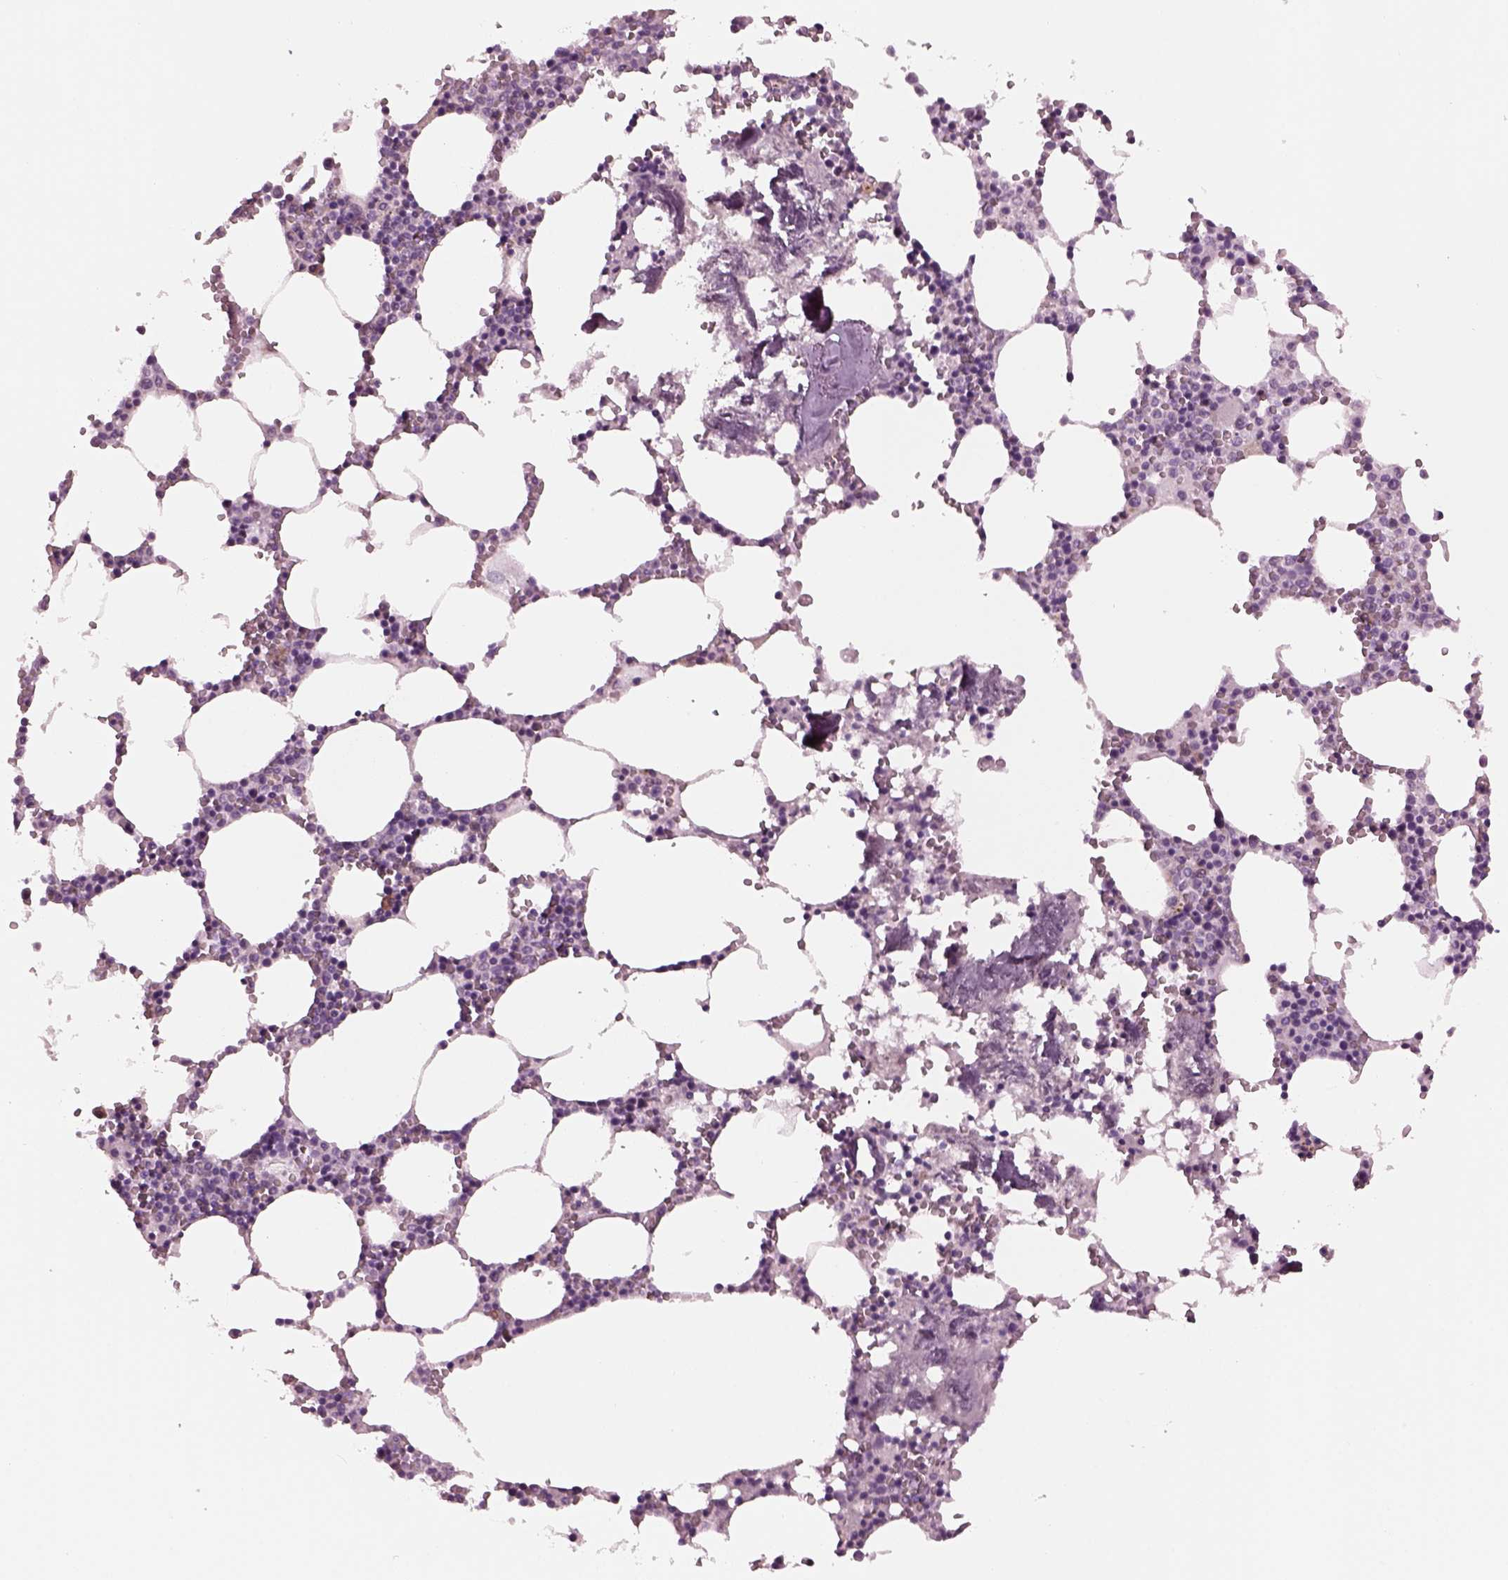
{"staining": {"intensity": "negative", "quantity": "none", "location": "none"}, "tissue": "bone marrow", "cell_type": "Hematopoietic cells", "image_type": "normal", "snomed": [{"axis": "morphology", "description": "Normal tissue, NOS"}, {"axis": "topography", "description": "Bone marrow"}], "caption": "Immunohistochemical staining of unremarkable human bone marrow displays no significant positivity in hematopoietic cells. (Stains: DAB immunohistochemistry (IHC) with hematoxylin counter stain, Microscopy: brightfield microscopy at high magnification).", "gene": "CYLC1", "patient": {"sex": "female", "age": 64}}